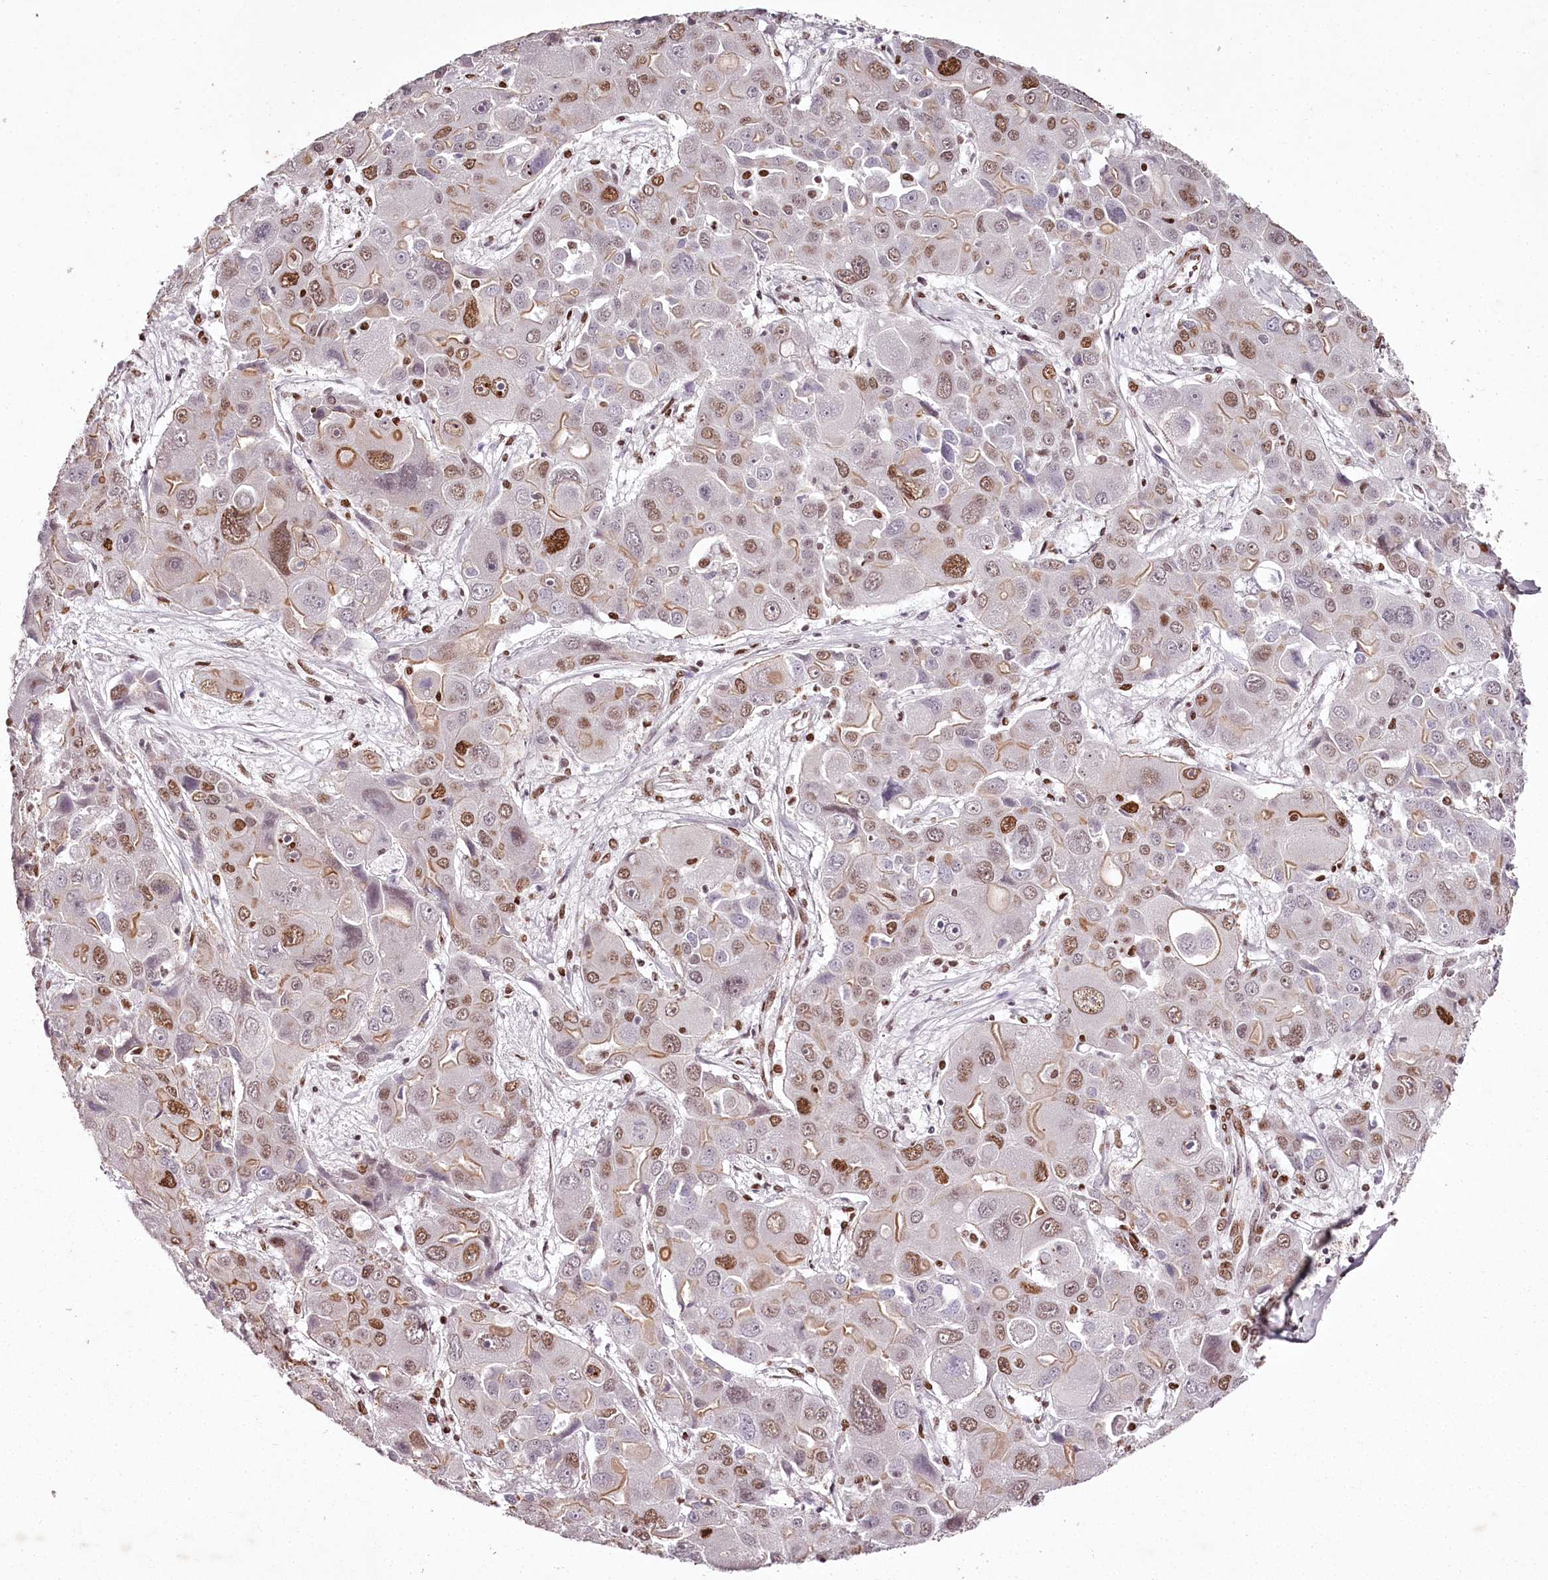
{"staining": {"intensity": "moderate", "quantity": "25%-75%", "location": "nuclear"}, "tissue": "liver cancer", "cell_type": "Tumor cells", "image_type": "cancer", "snomed": [{"axis": "morphology", "description": "Cholangiocarcinoma"}, {"axis": "topography", "description": "Liver"}], "caption": "Immunohistochemistry histopathology image of neoplastic tissue: human liver cancer (cholangiocarcinoma) stained using IHC exhibits medium levels of moderate protein expression localized specifically in the nuclear of tumor cells, appearing as a nuclear brown color.", "gene": "PSPC1", "patient": {"sex": "male", "age": 67}}